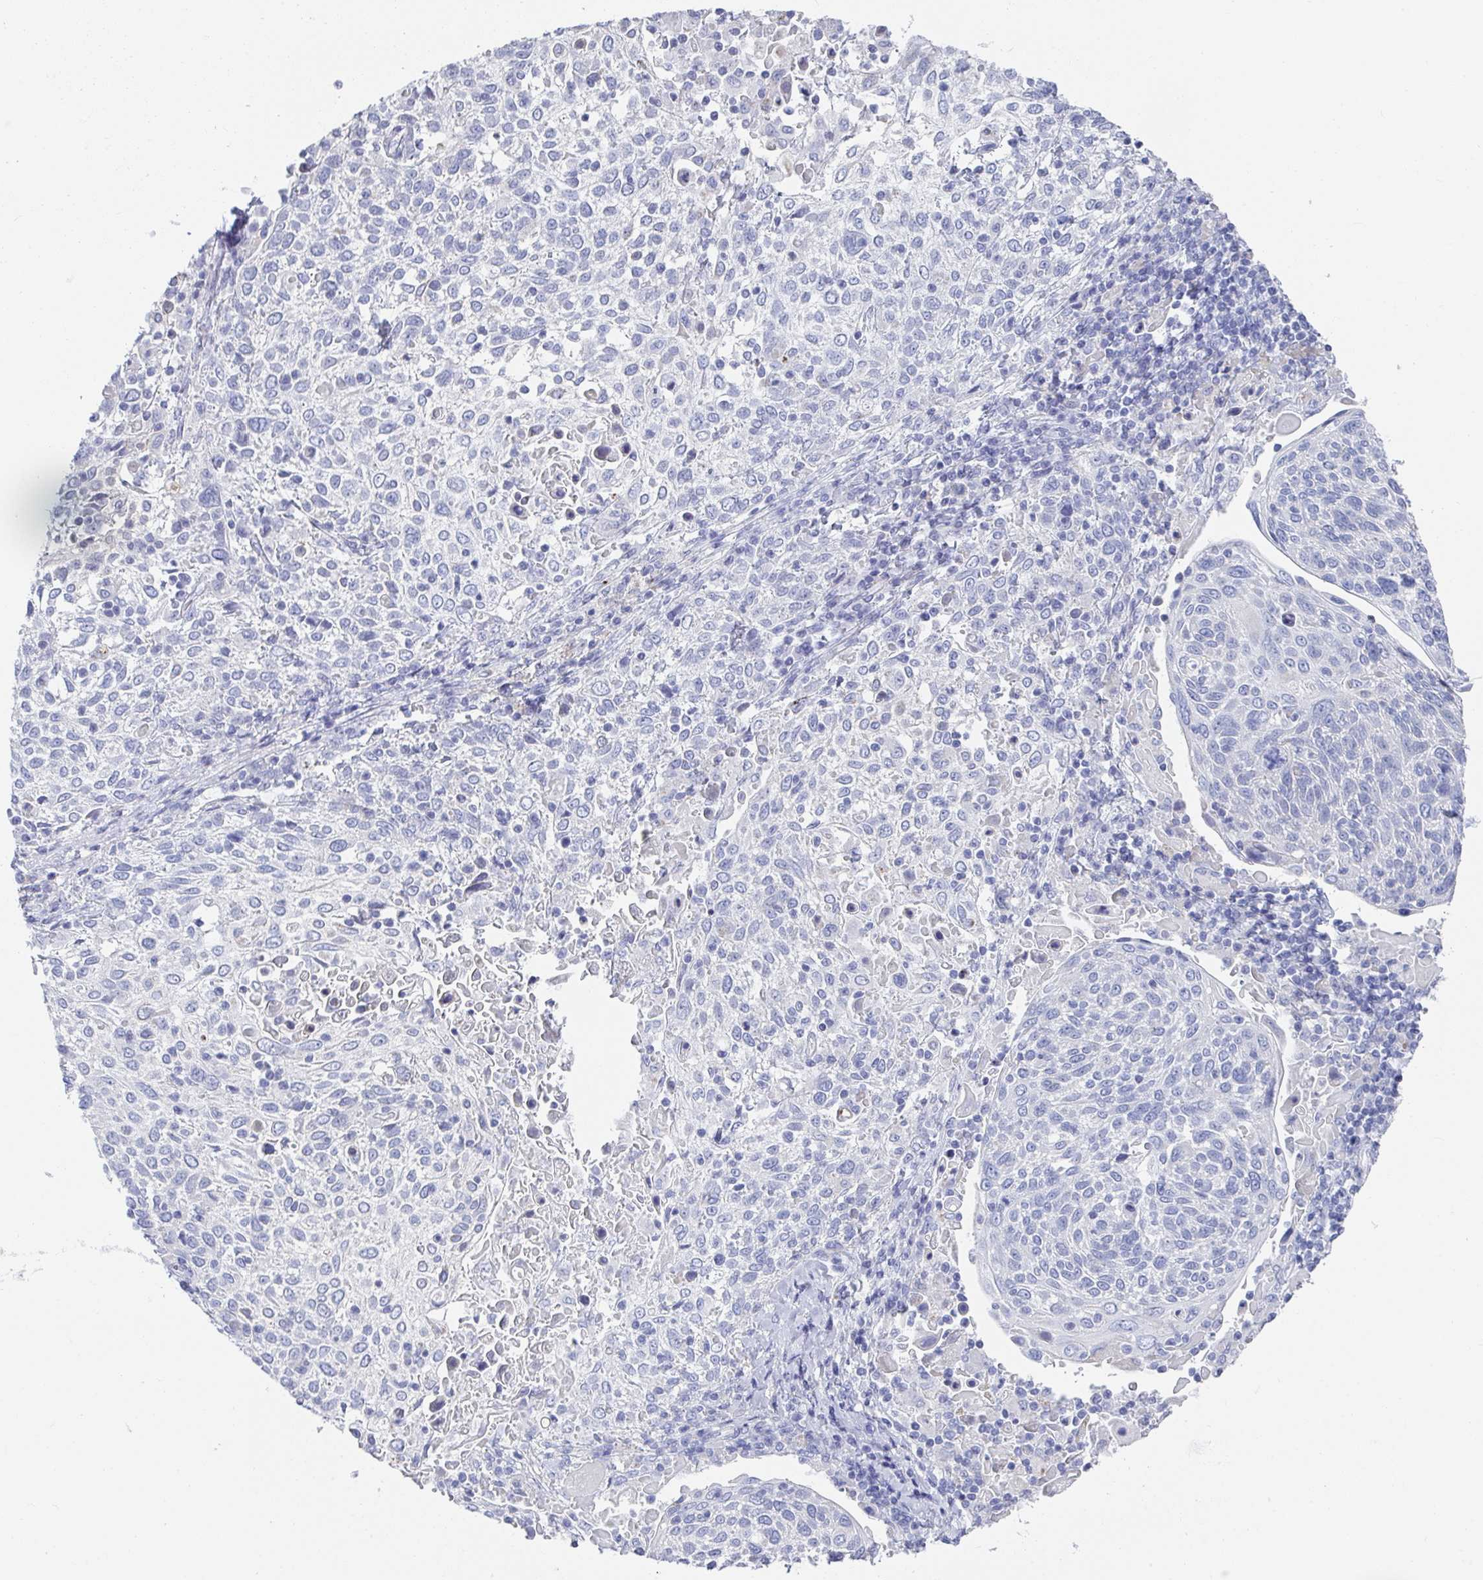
{"staining": {"intensity": "negative", "quantity": "none", "location": "none"}, "tissue": "cervical cancer", "cell_type": "Tumor cells", "image_type": "cancer", "snomed": [{"axis": "morphology", "description": "Squamous cell carcinoma, NOS"}, {"axis": "topography", "description": "Cervix"}], "caption": "Immunohistochemical staining of cervical cancer displays no significant positivity in tumor cells. (DAB (3,3'-diaminobenzidine) IHC with hematoxylin counter stain).", "gene": "ZFP82", "patient": {"sex": "female", "age": 61}}